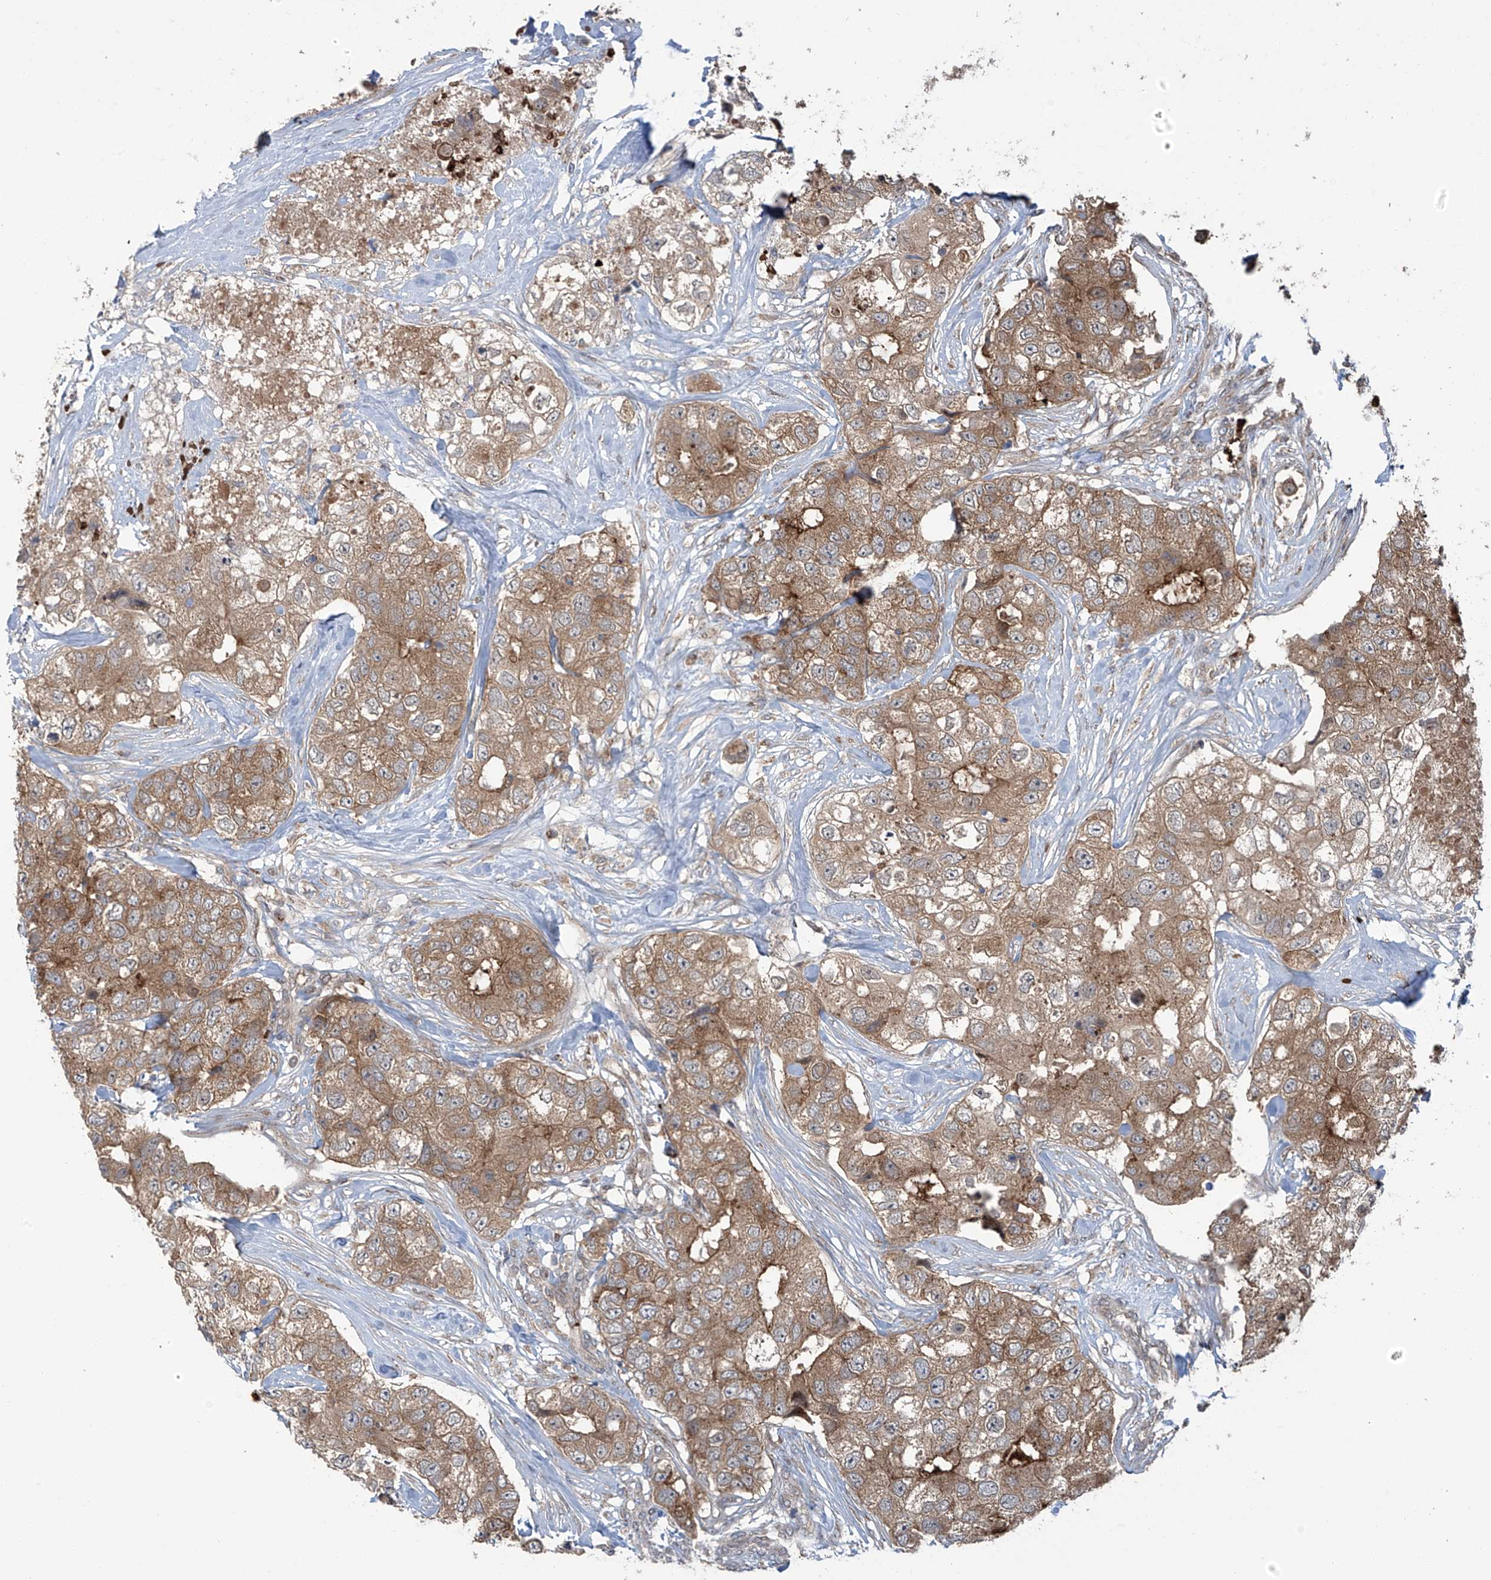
{"staining": {"intensity": "weak", "quantity": ">75%", "location": "cytoplasmic/membranous"}, "tissue": "breast cancer", "cell_type": "Tumor cells", "image_type": "cancer", "snomed": [{"axis": "morphology", "description": "Duct carcinoma"}, {"axis": "topography", "description": "Breast"}], "caption": "Immunohistochemistry (IHC) image of human intraductal carcinoma (breast) stained for a protein (brown), which demonstrates low levels of weak cytoplasmic/membranous positivity in about >75% of tumor cells.", "gene": "ZDHHC9", "patient": {"sex": "female", "age": 62}}